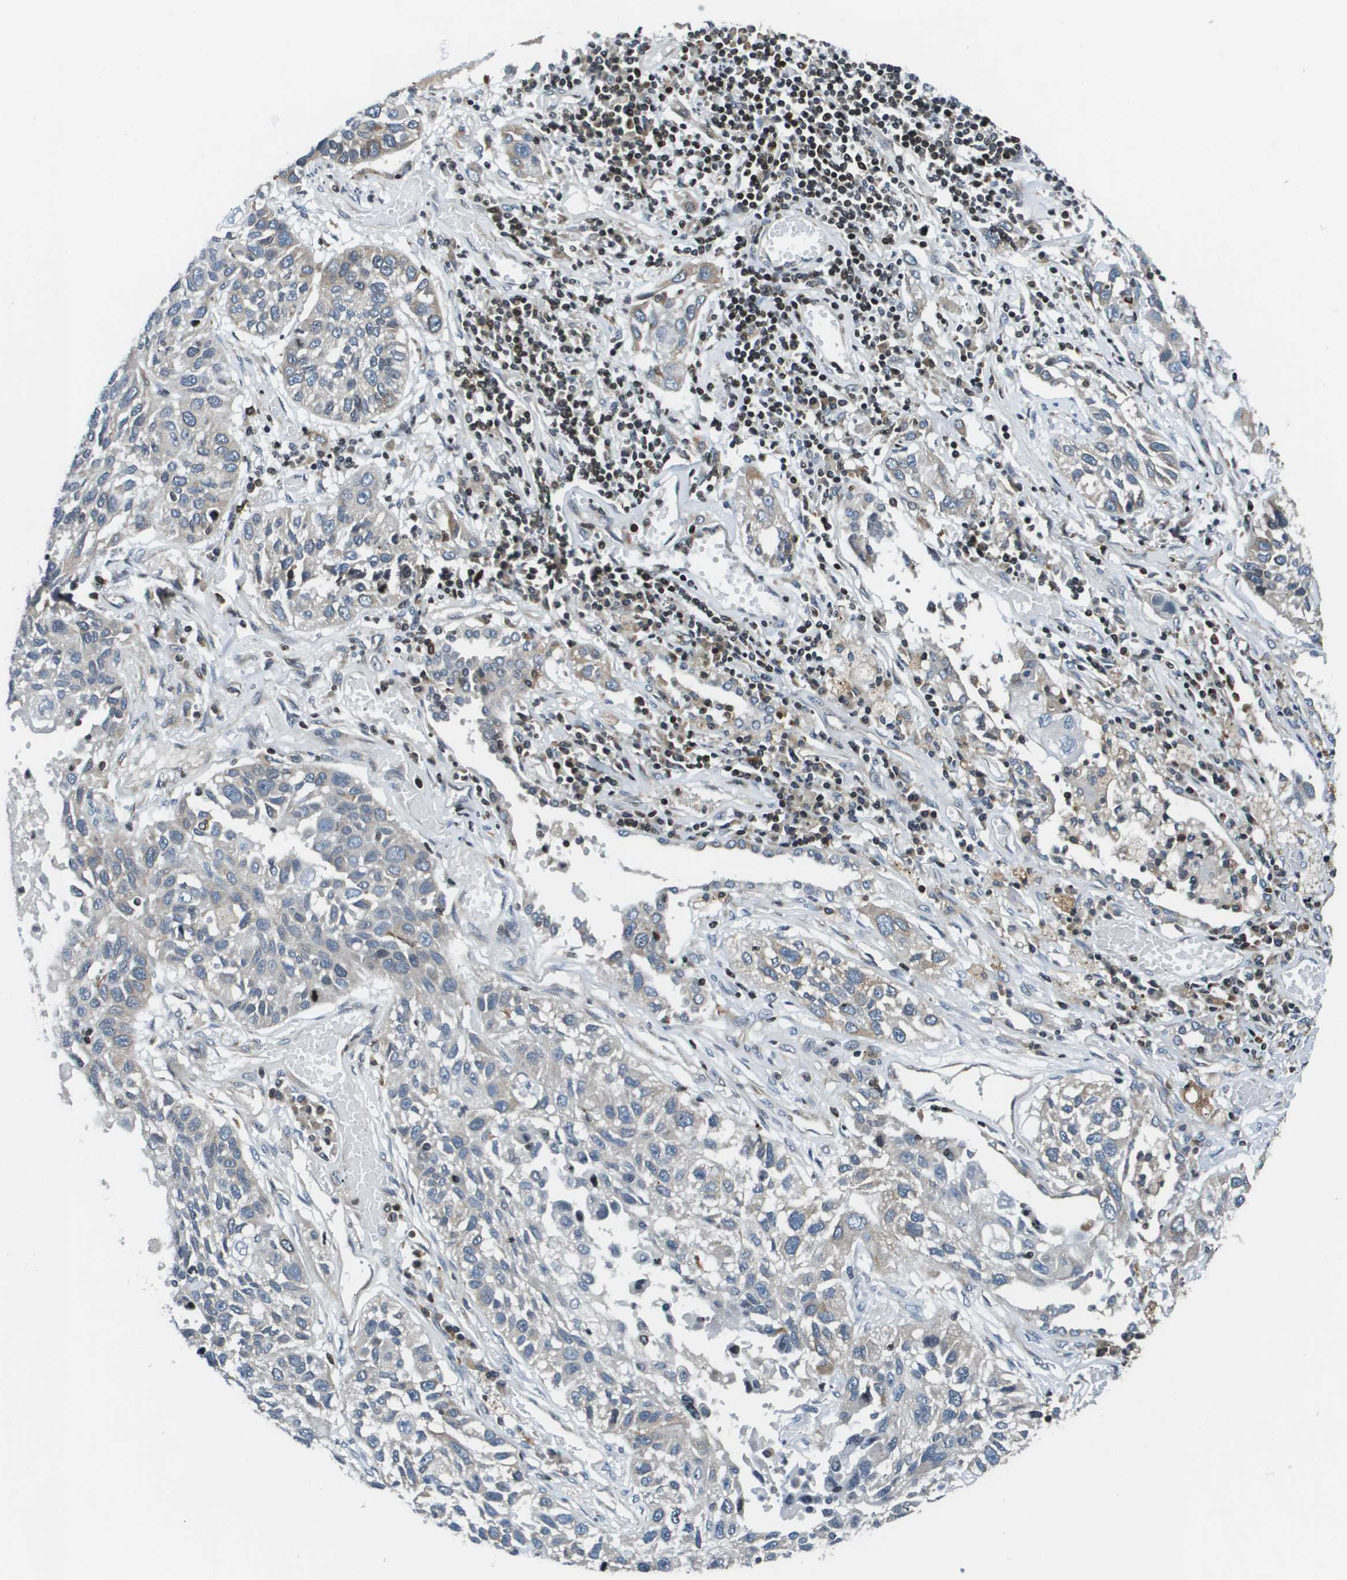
{"staining": {"intensity": "weak", "quantity": "25%-75%", "location": "cytoplasmic/membranous"}, "tissue": "lung cancer", "cell_type": "Tumor cells", "image_type": "cancer", "snomed": [{"axis": "morphology", "description": "Squamous cell carcinoma, NOS"}, {"axis": "topography", "description": "Lung"}], "caption": "Protein staining of lung squamous cell carcinoma tissue shows weak cytoplasmic/membranous staining in approximately 25%-75% of tumor cells.", "gene": "ESYT1", "patient": {"sex": "male", "age": 71}}